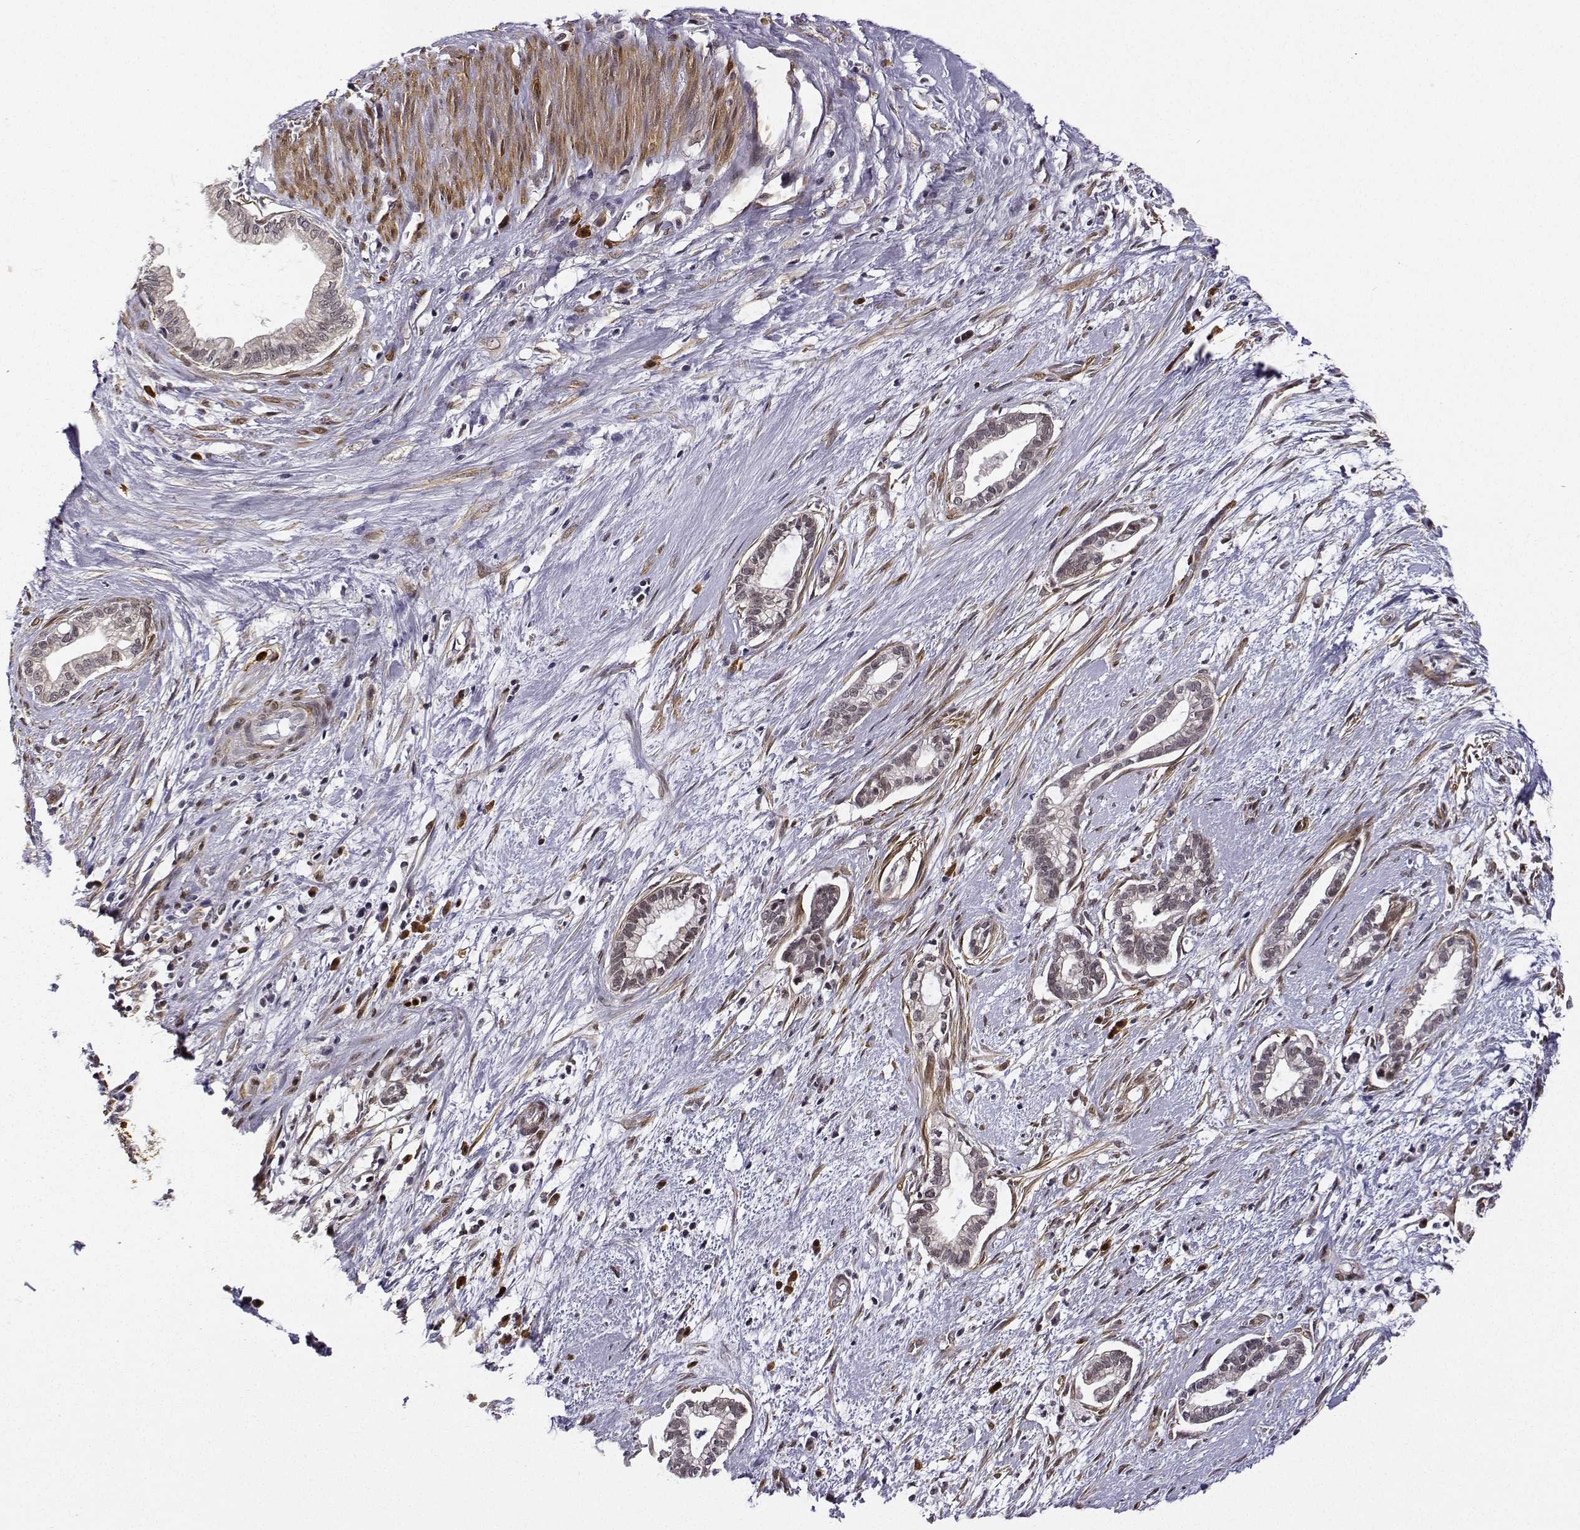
{"staining": {"intensity": "weak", "quantity": "25%-75%", "location": "nuclear"}, "tissue": "cervical cancer", "cell_type": "Tumor cells", "image_type": "cancer", "snomed": [{"axis": "morphology", "description": "Adenocarcinoma, NOS"}, {"axis": "topography", "description": "Cervix"}], "caption": "The micrograph reveals a brown stain indicating the presence of a protein in the nuclear of tumor cells in adenocarcinoma (cervical). (DAB (3,3'-diaminobenzidine) IHC, brown staining for protein, blue staining for nuclei).", "gene": "PHGDH", "patient": {"sex": "female", "age": 62}}